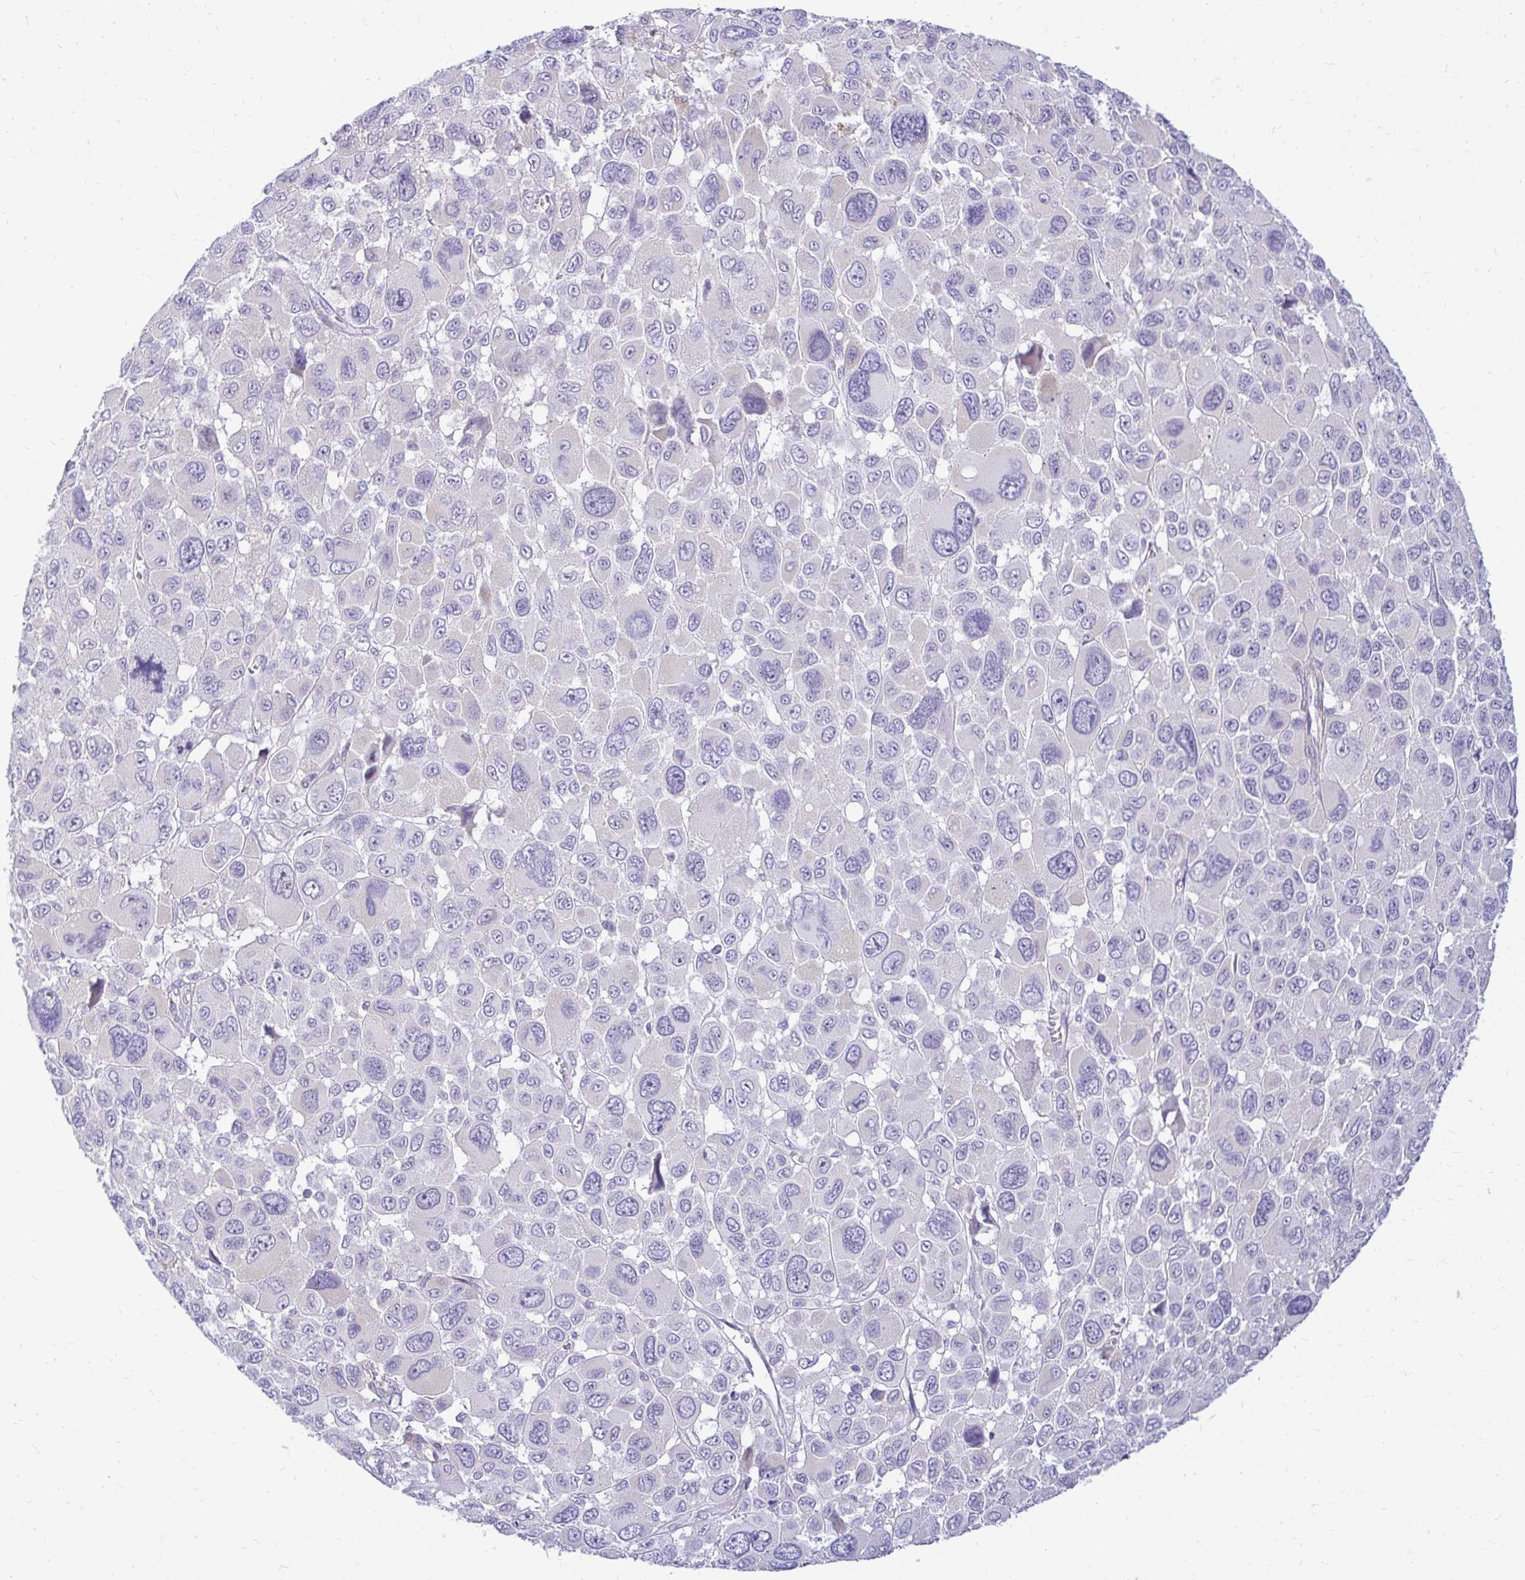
{"staining": {"intensity": "moderate", "quantity": "<25%", "location": "cytoplasmic/membranous"}, "tissue": "melanoma", "cell_type": "Tumor cells", "image_type": "cancer", "snomed": [{"axis": "morphology", "description": "Malignant melanoma, NOS"}, {"axis": "topography", "description": "Skin"}], "caption": "This photomicrograph exhibits melanoma stained with immunohistochemistry (IHC) to label a protein in brown. The cytoplasmic/membranous of tumor cells show moderate positivity for the protein. Nuclei are counter-stained blue.", "gene": "PKN3", "patient": {"sex": "female", "age": 66}}